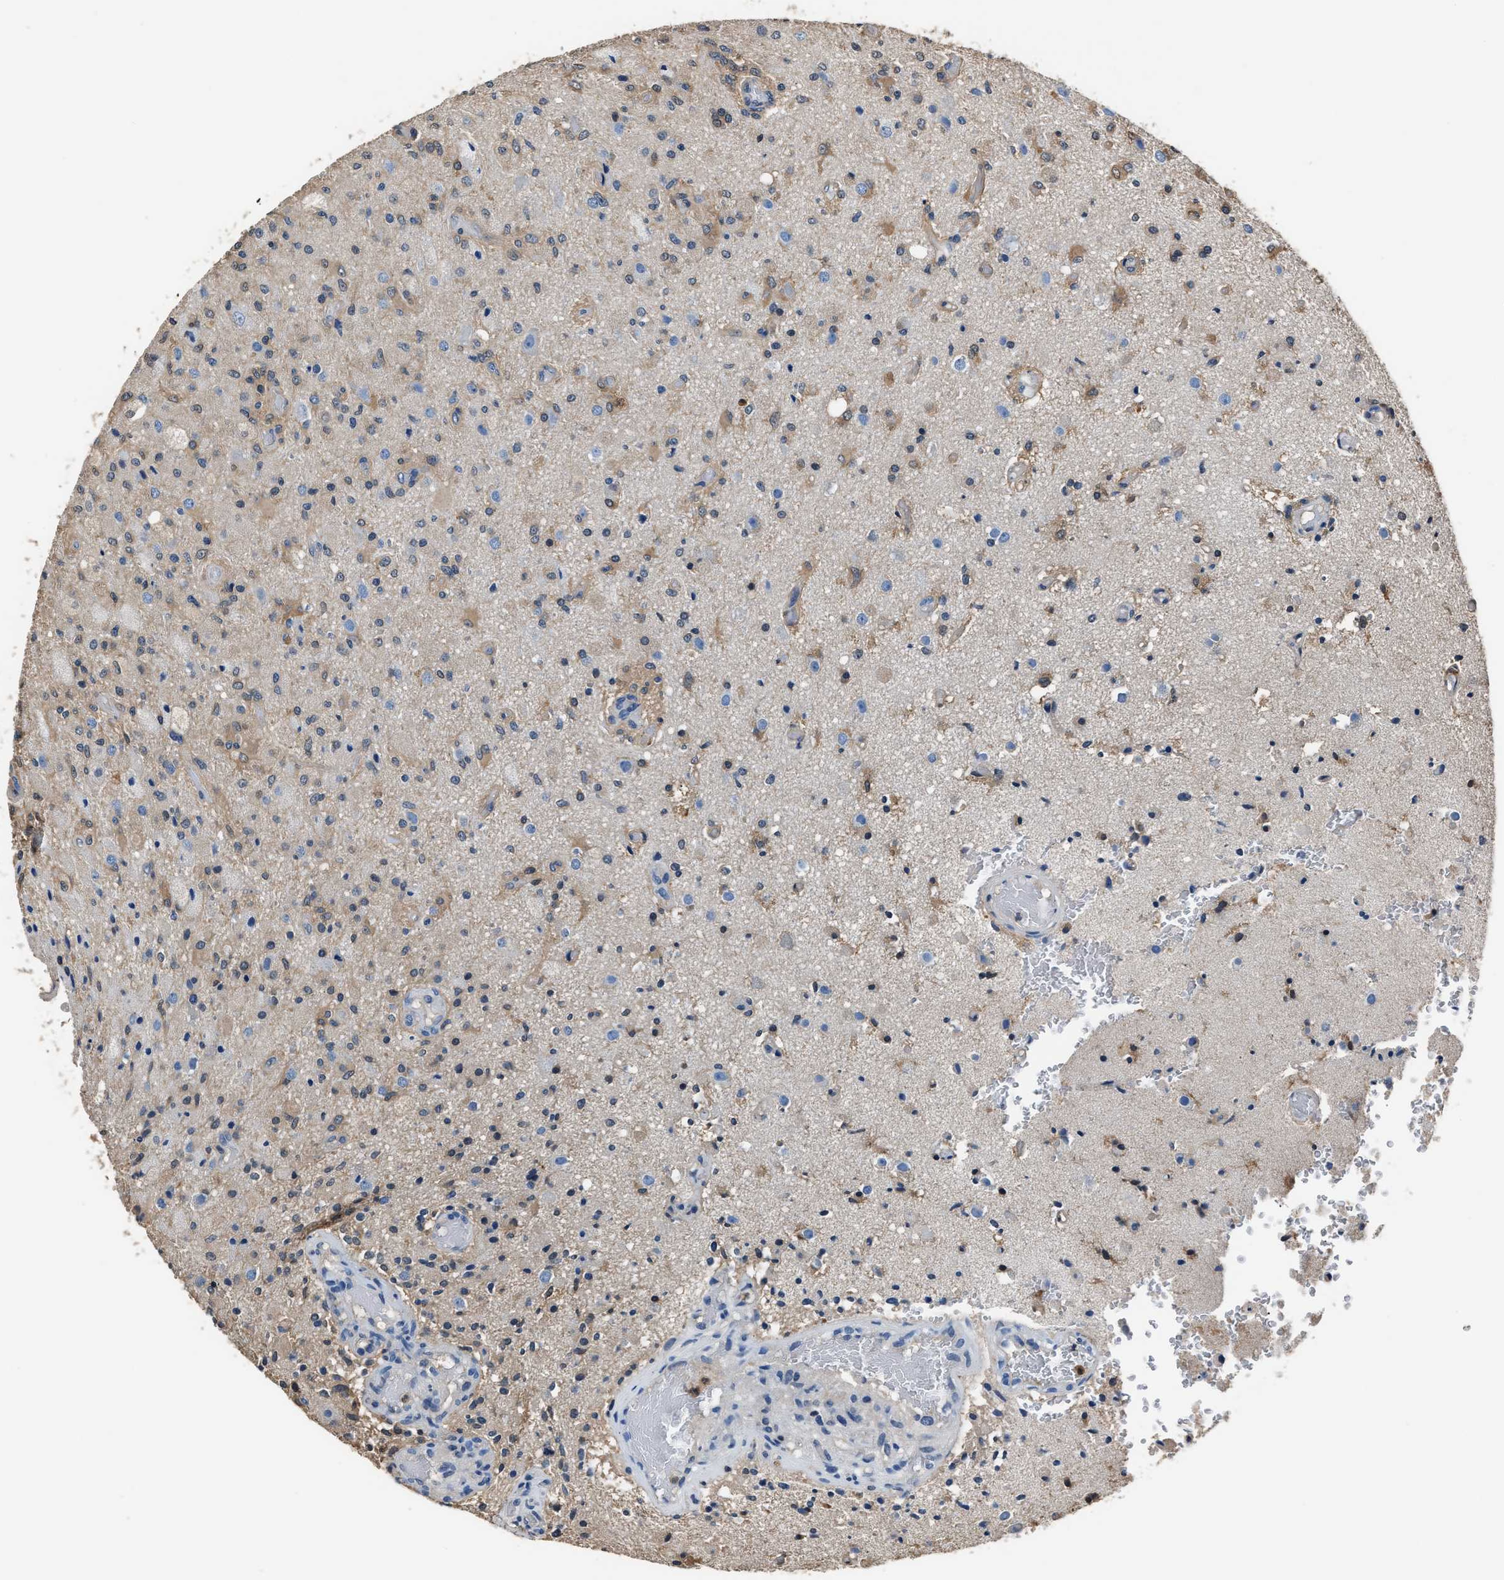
{"staining": {"intensity": "weak", "quantity": "<25%", "location": "cytoplasmic/membranous"}, "tissue": "glioma", "cell_type": "Tumor cells", "image_type": "cancer", "snomed": [{"axis": "morphology", "description": "Normal tissue, NOS"}, {"axis": "morphology", "description": "Glioma, malignant, High grade"}, {"axis": "topography", "description": "Cerebral cortex"}], "caption": "Glioma was stained to show a protein in brown. There is no significant expression in tumor cells. (DAB (3,3'-diaminobenzidine) IHC visualized using brightfield microscopy, high magnification).", "gene": "GSTP1", "patient": {"sex": "male", "age": 77}}